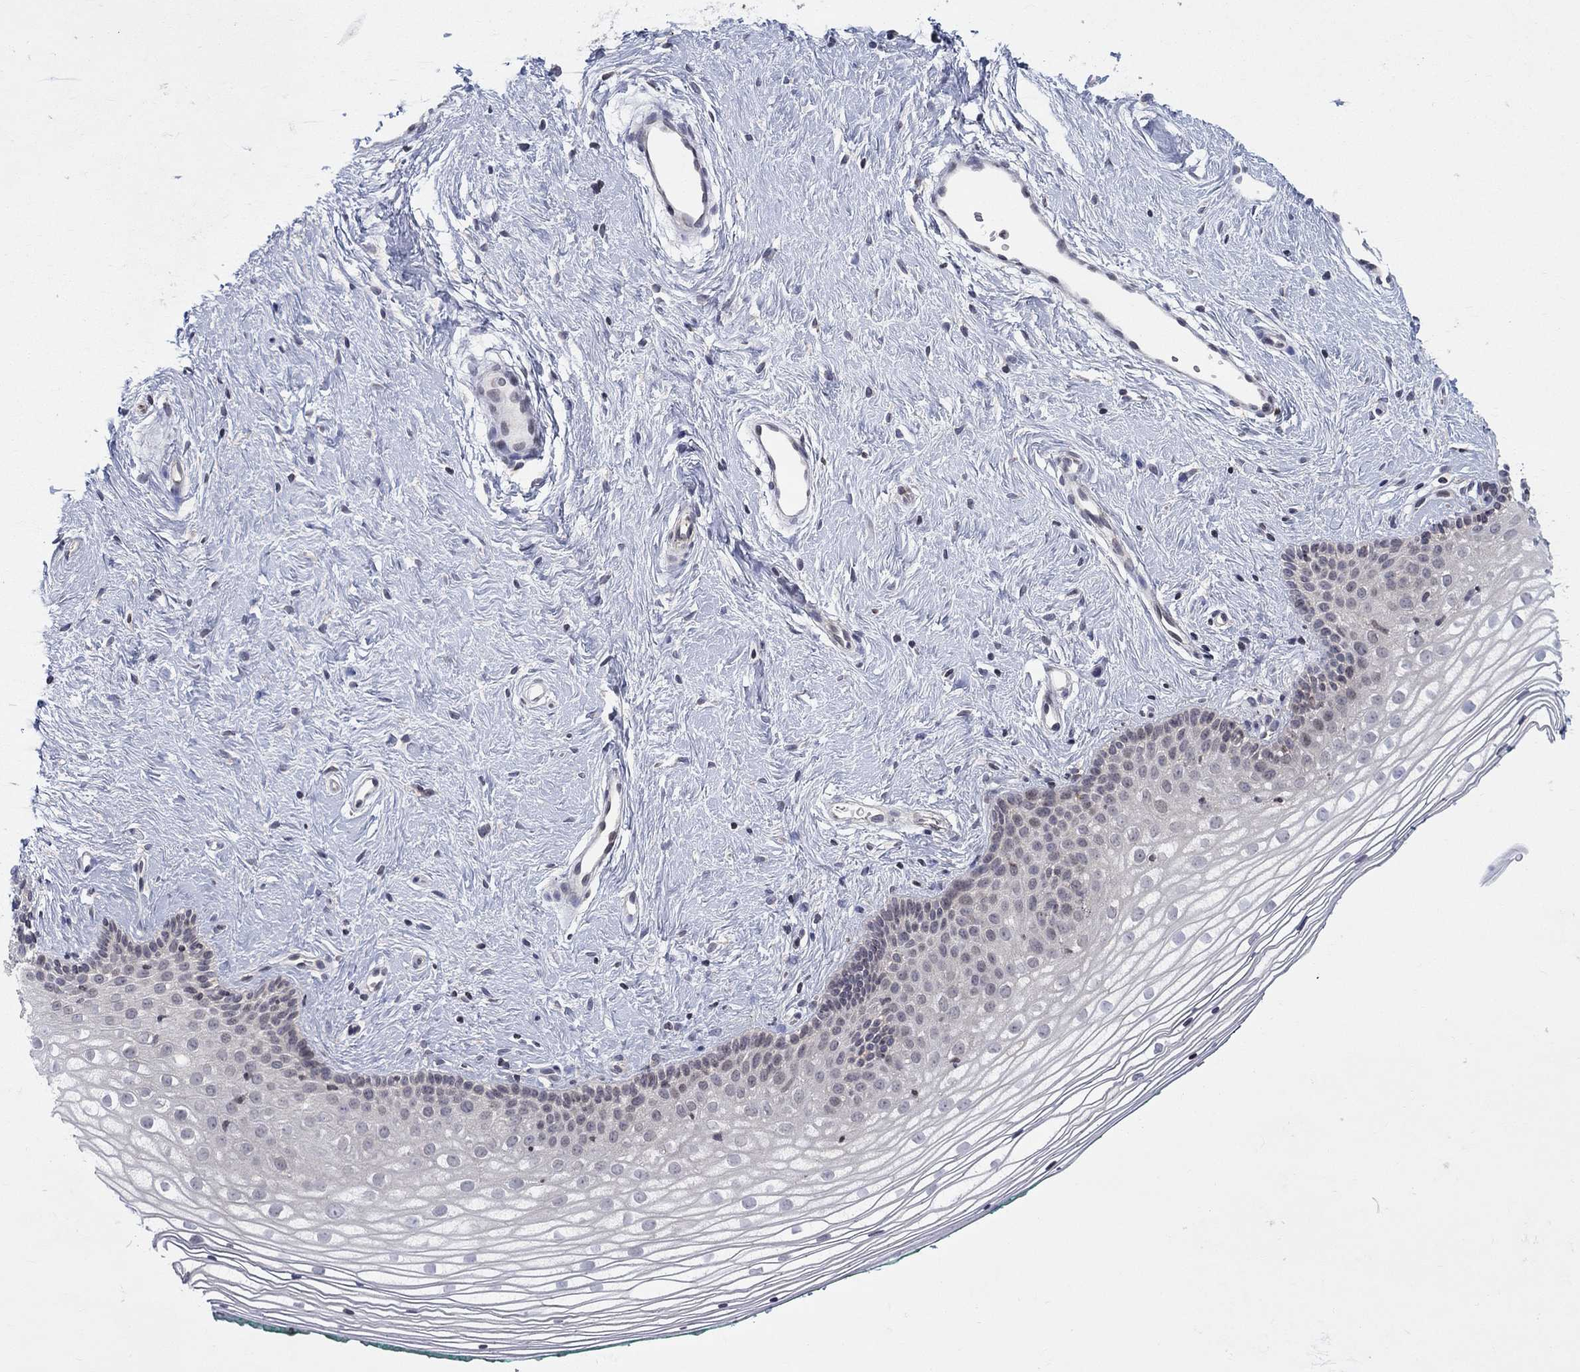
{"staining": {"intensity": "negative", "quantity": "none", "location": "none"}, "tissue": "vagina", "cell_type": "Squamous epithelial cells", "image_type": "normal", "snomed": [{"axis": "morphology", "description": "Normal tissue, NOS"}, {"axis": "topography", "description": "Vagina"}], "caption": "This micrograph is of unremarkable vagina stained with immunohistochemistry to label a protein in brown with the nuclei are counter-stained blue. There is no staining in squamous epithelial cells. (DAB (3,3'-diaminobenzidine) IHC, high magnification).", "gene": "ZNHIT3", "patient": {"sex": "female", "age": 36}}